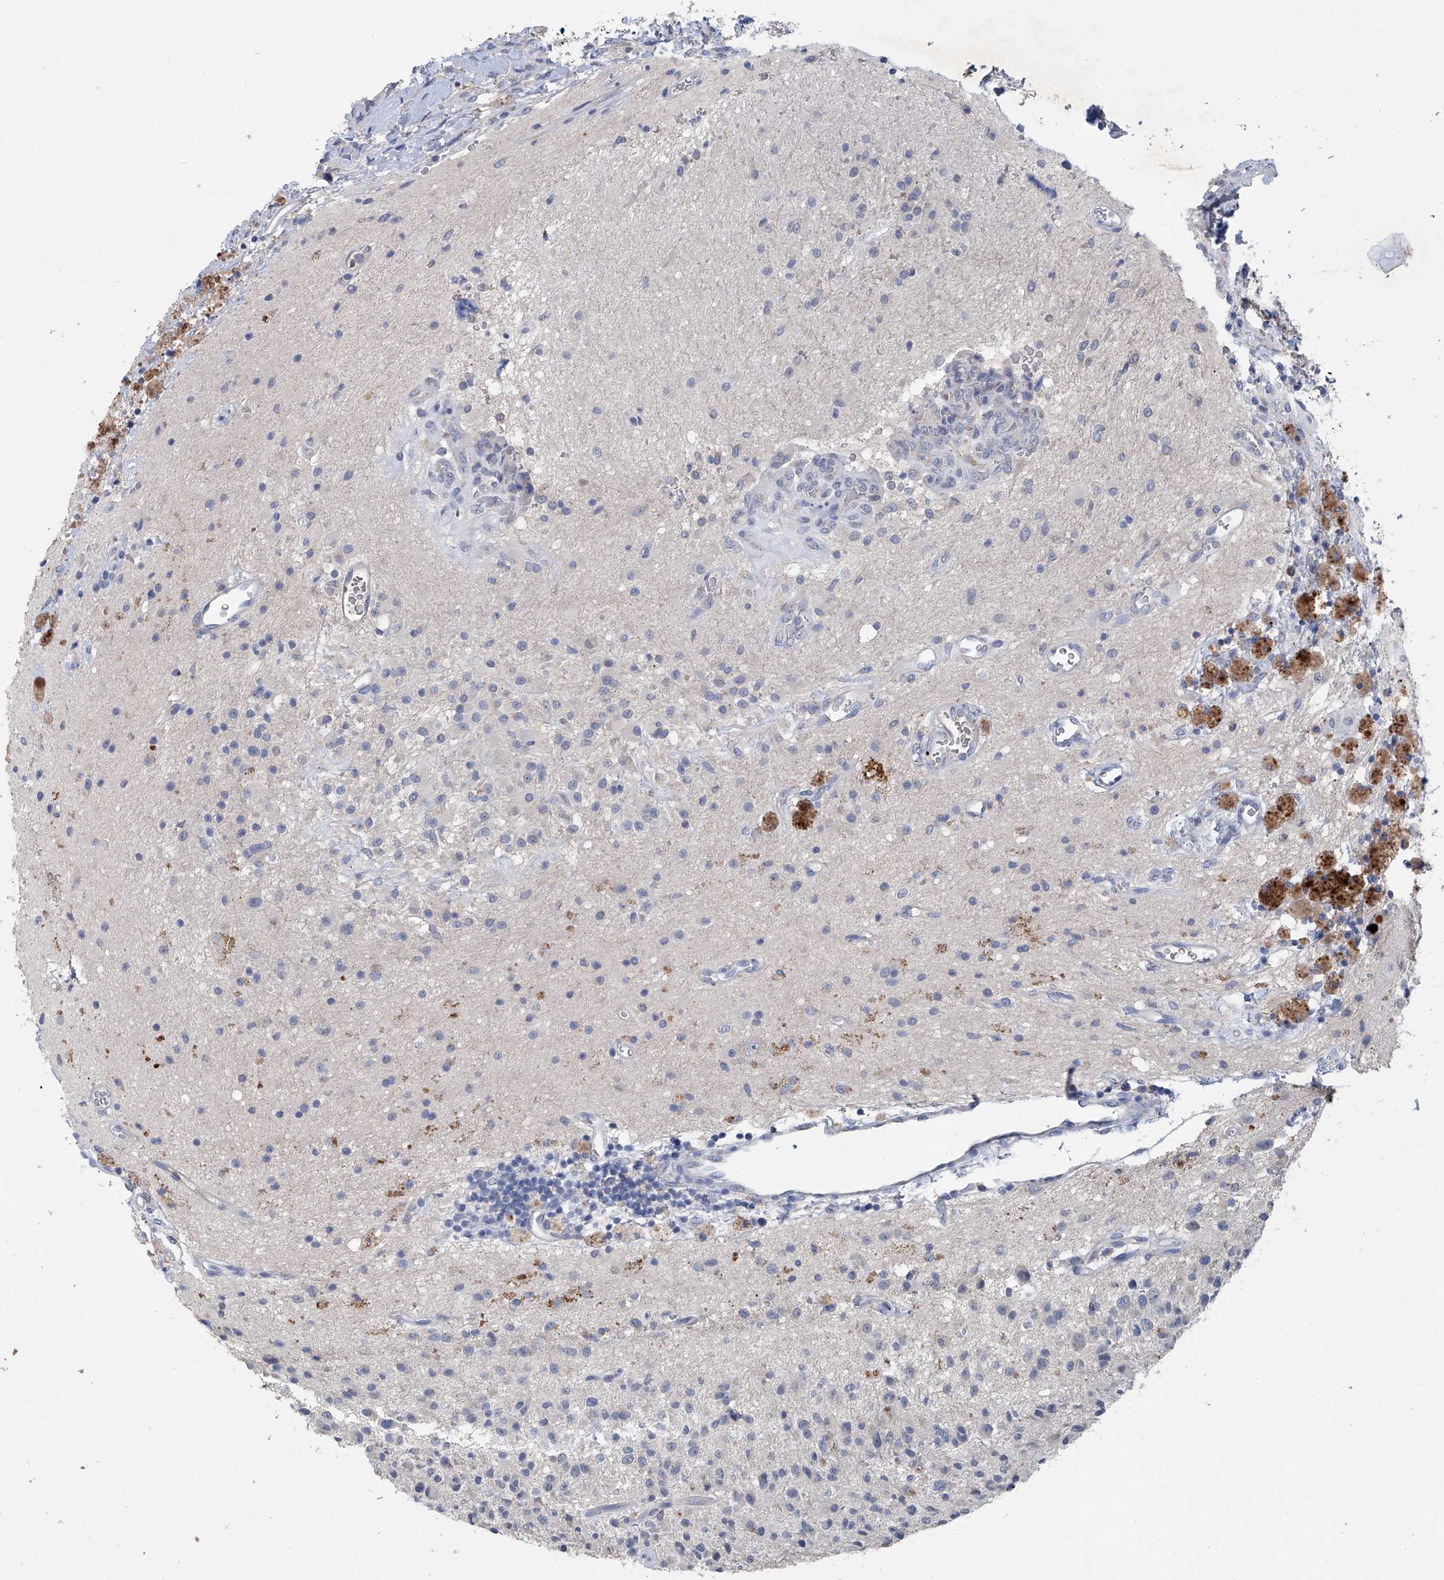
{"staining": {"intensity": "negative", "quantity": "none", "location": "none"}, "tissue": "glioma", "cell_type": "Tumor cells", "image_type": "cancer", "snomed": [{"axis": "morphology", "description": "Glioma, malignant, High grade"}, {"axis": "topography", "description": "Brain"}], "caption": "High power microscopy image of an immunohistochemistry (IHC) image of glioma, revealing no significant staining in tumor cells.", "gene": "PCSK5", "patient": {"sex": "male", "age": 34}}